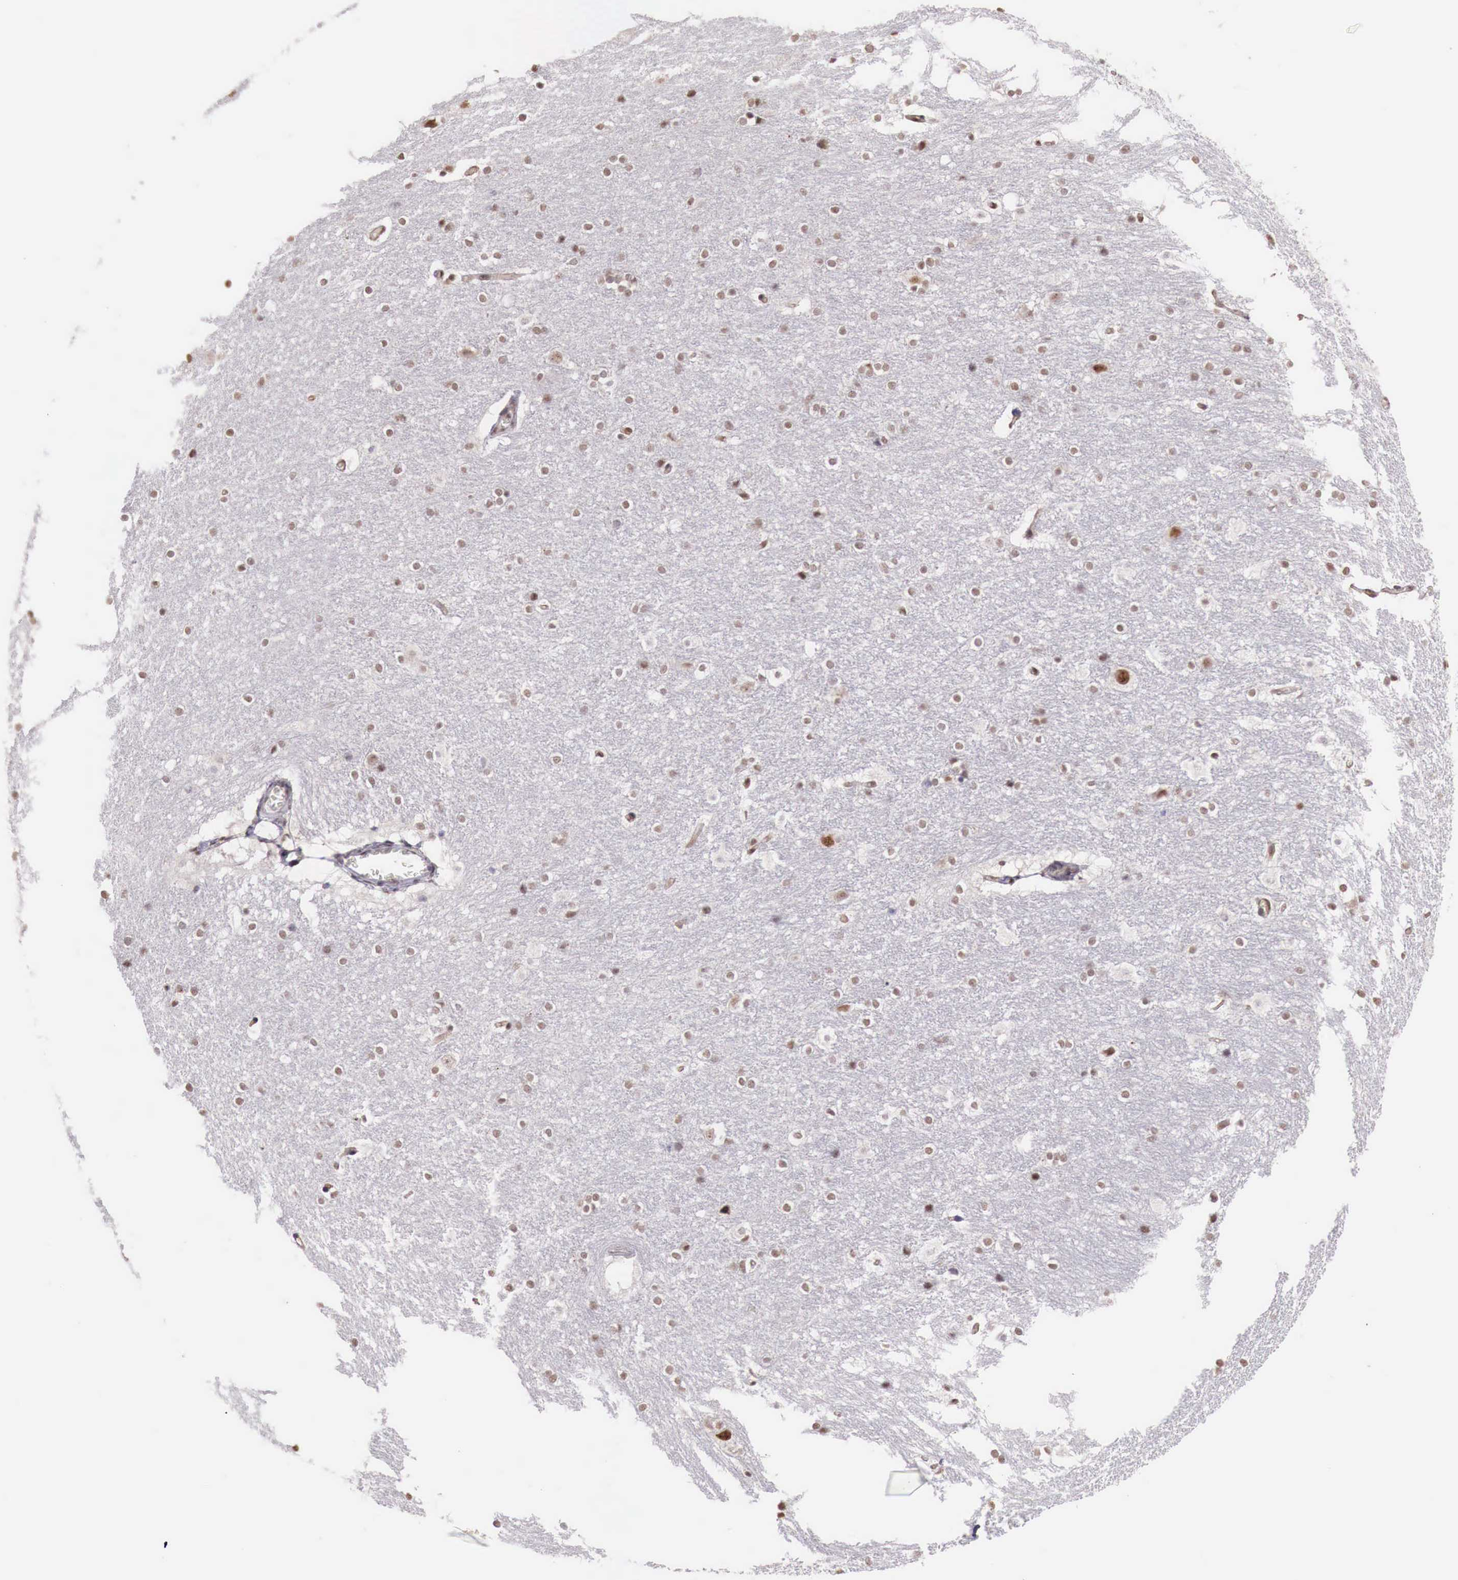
{"staining": {"intensity": "weak", "quantity": "25%-75%", "location": "nuclear"}, "tissue": "hippocampus", "cell_type": "Glial cells", "image_type": "normal", "snomed": [{"axis": "morphology", "description": "Normal tissue, NOS"}, {"axis": "topography", "description": "Hippocampus"}], "caption": "This micrograph displays immunohistochemistry staining of normal human hippocampus, with low weak nuclear staining in approximately 25%-75% of glial cells.", "gene": "FOXP2", "patient": {"sex": "female", "age": 19}}